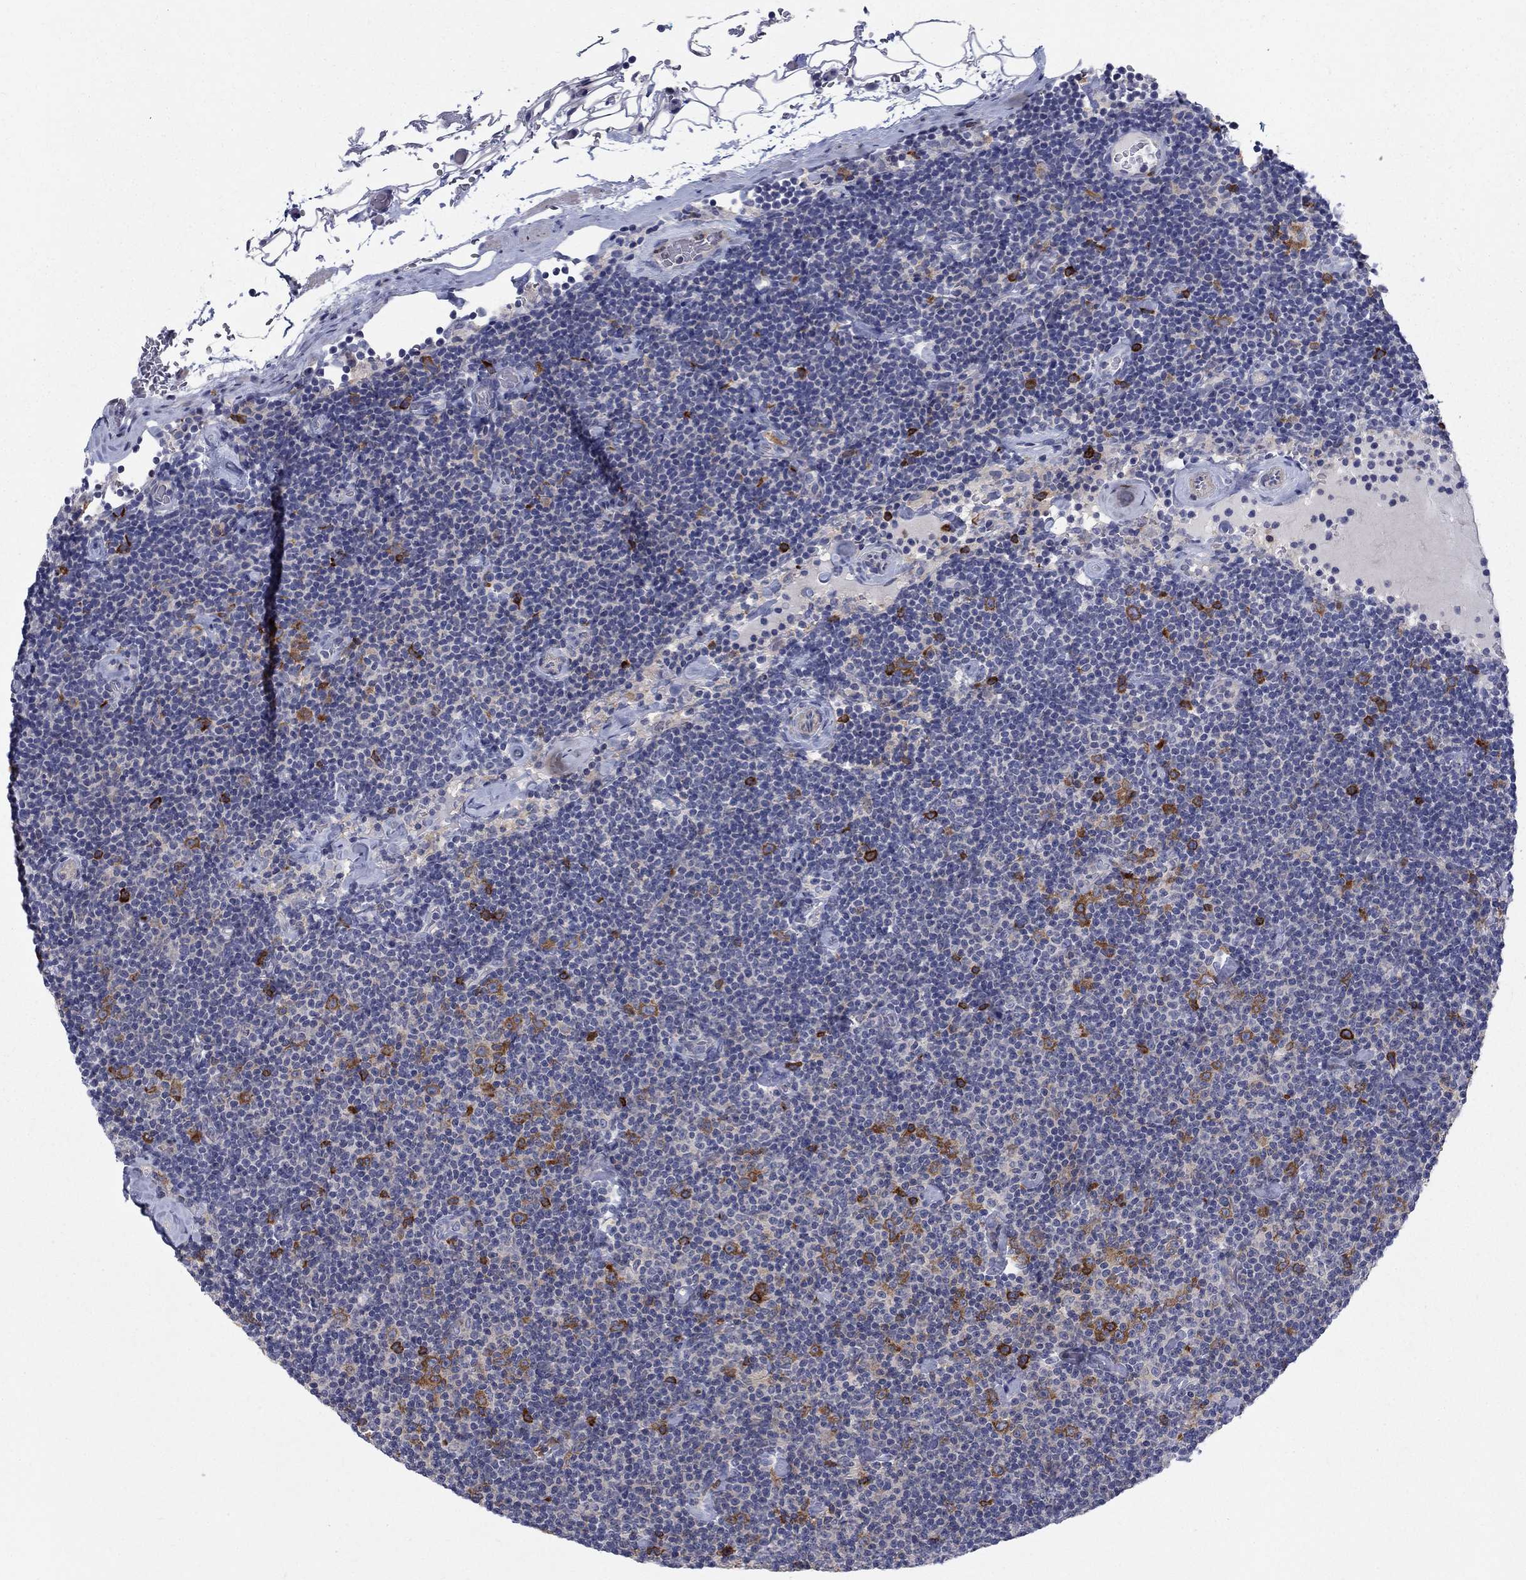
{"staining": {"intensity": "strong", "quantity": "<25%", "location": "cytoplasmic/membranous"}, "tissue": "lymphoma", "cell_type": "Tumor cells", "image_type": "cancer", "snomed": [{"axis": "morphology", "description": "Malignant lymphoma, non-Hodgkin's type, Low grade"}, {"axis": "topography", "description": "Lymph node"}], "caption": "There is medium levels of strong cytoplasmic/membranous positivity in tumor cells of low-grade malignant lymphoma, non-Hodgkin's type, as demonstrated by immunohistochemical staining (brown color).", "gene": "KIF15", "patient": {"sex": "male", "age": 81}}